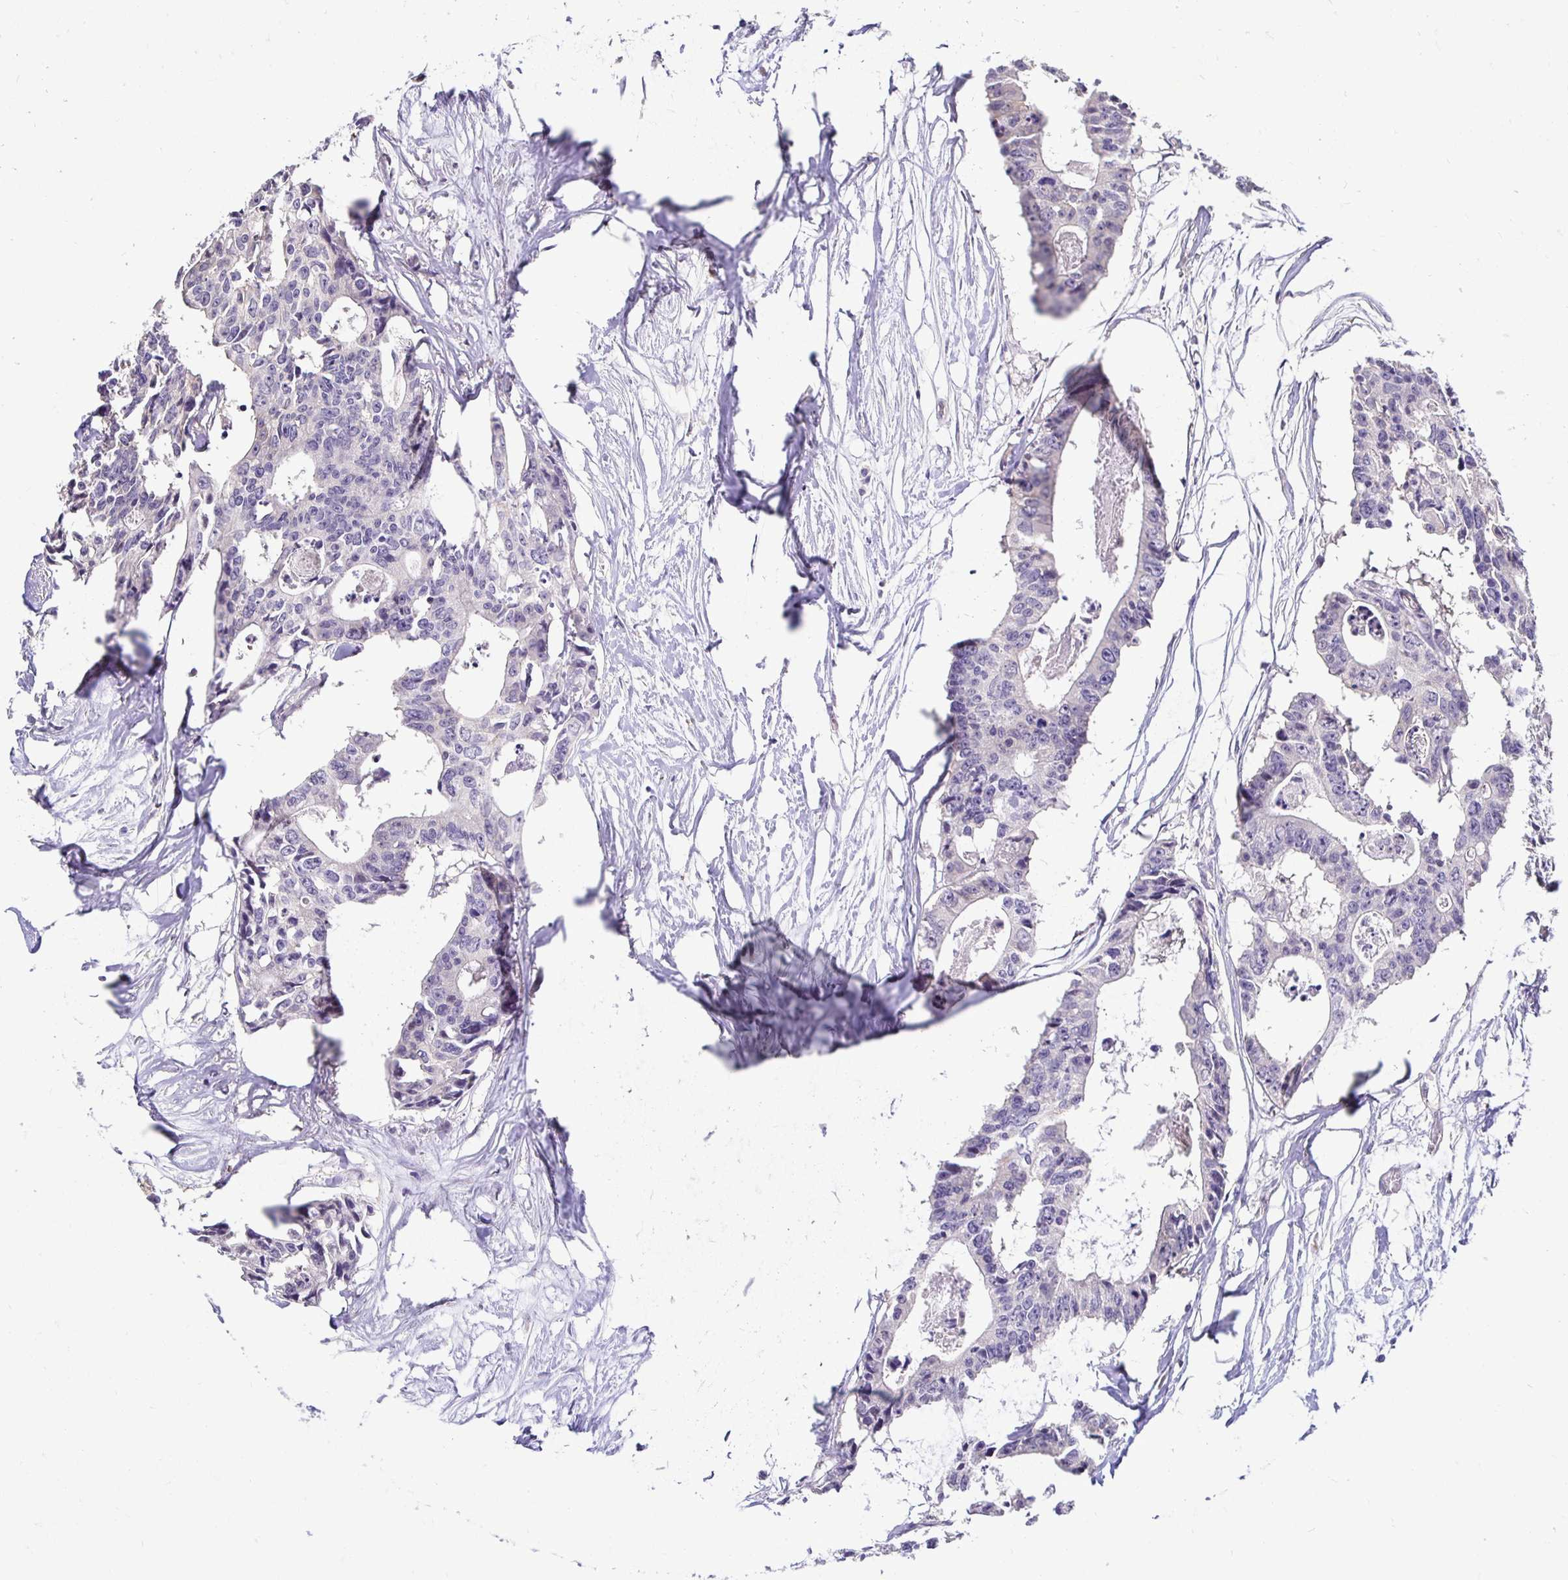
{"staining": {"intensity": "negative", "quantity": "none", "location": "none"}, "tissue": "colorectal cancer", "cell_type": "Tumor cells", "image_type": "cancer", "snomed": [{"axis": "morphology", "description": "Adenocarcinoma, NOS"}, {"axis": "topography", "description": "Rectum"}], "caption": "The micrograph shows no significant staining in tumor cells of colorectal adenocarcinoma.", "gene": "SLC9A1", "patient": {"sex": "male", "age": 57}}